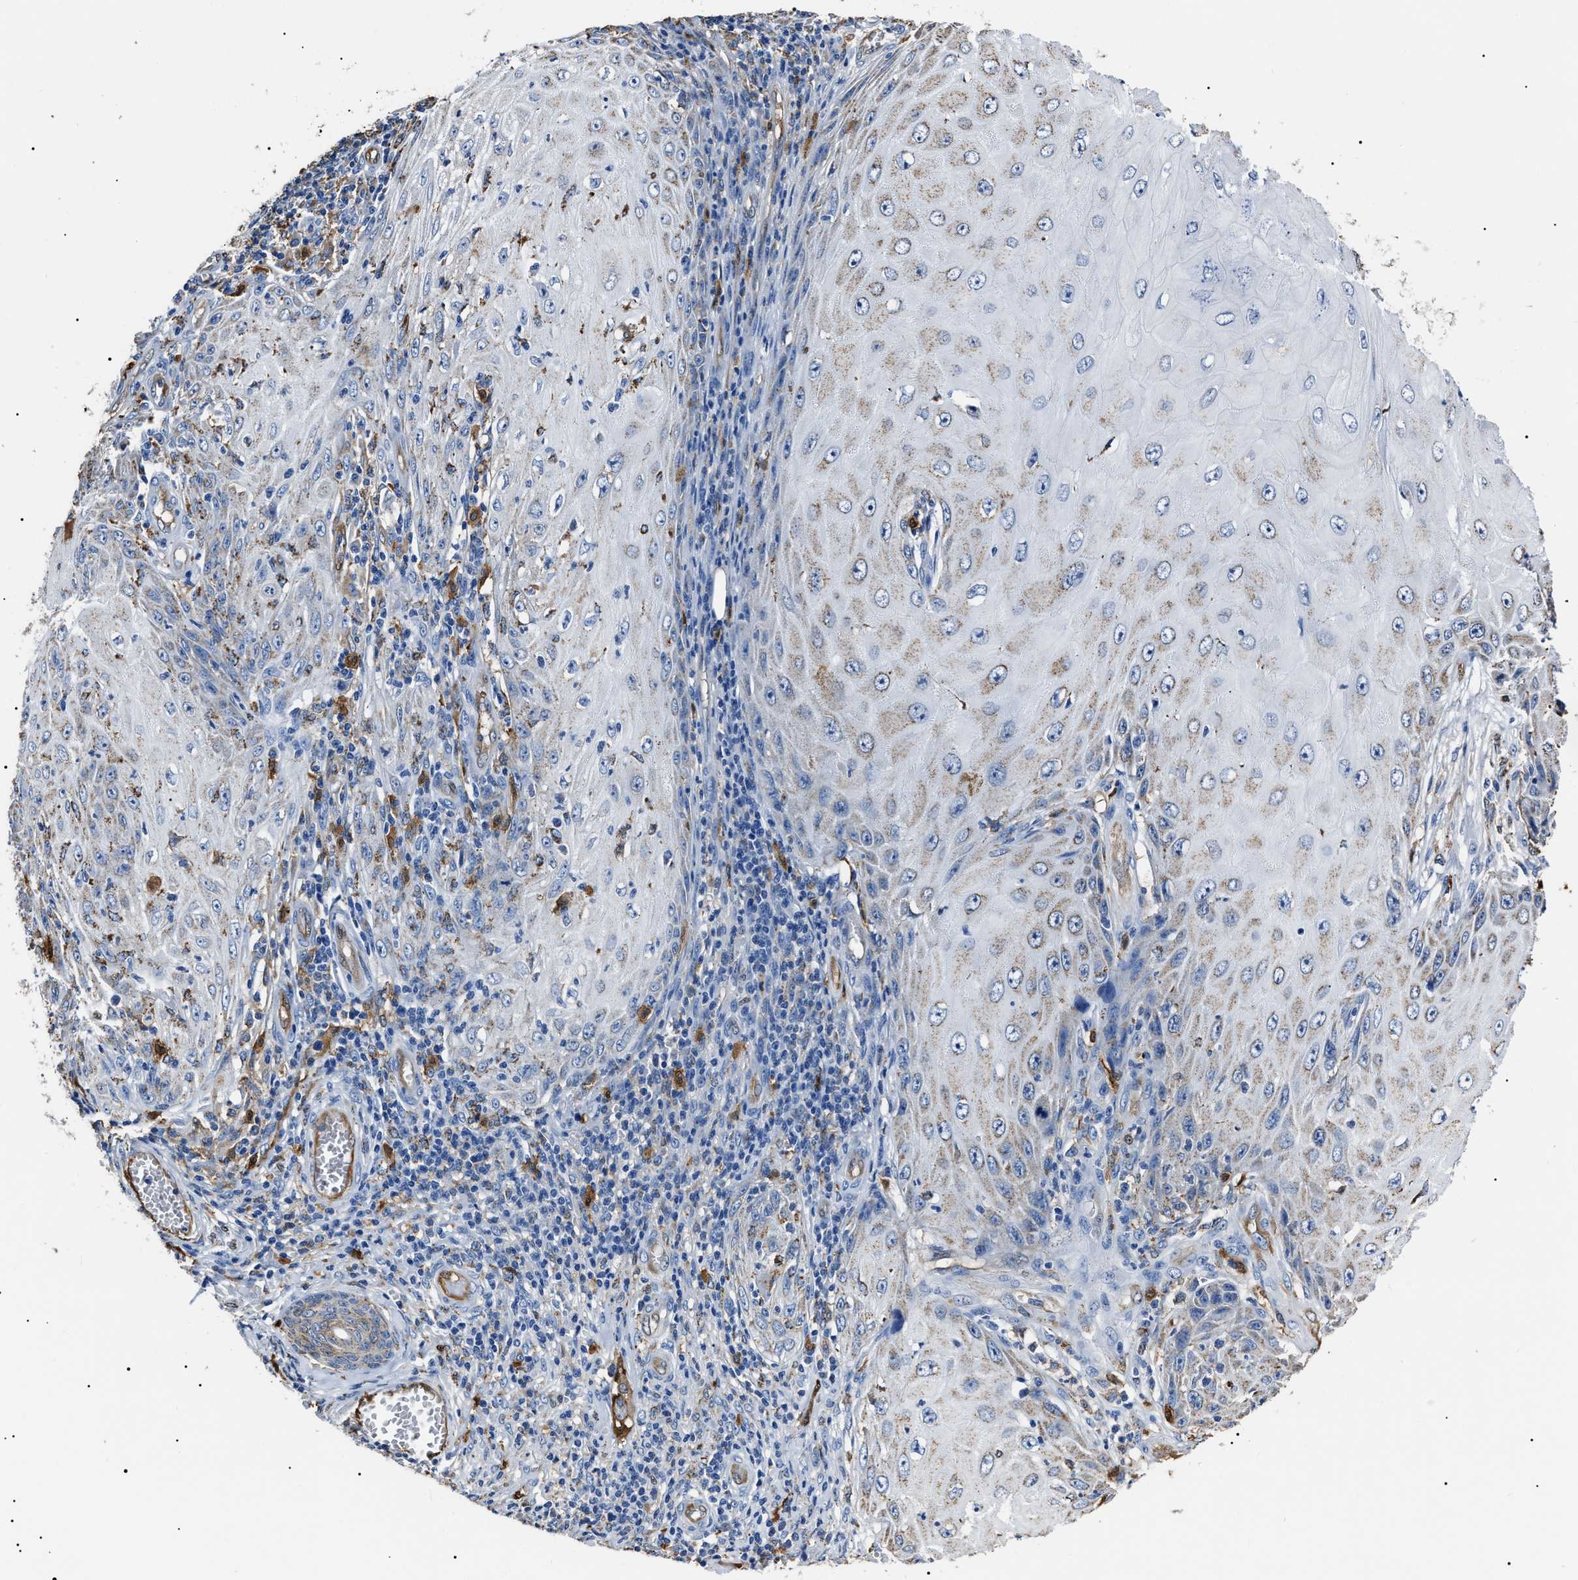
{"staining": {"intensity": "weak", "quantity": "<25%", "location": "cytoplasmic/membranous"}, "tissue": "skin cancer", "cell_type": "Tumor cells", "image_type": "cancer", "snomed": [{"axis": "morphology", "description": "Squamous cell carcinoma, NOS"}, {"axis": "topography", "description": "Skin"}], "caption": "Immunohistochemistry image of skin cancer stained for a protein (brown), which exhibits no positivity in tumor cells.", "gene": "ALDH1A1", "patient": {"sex": "female", "age": 73}}